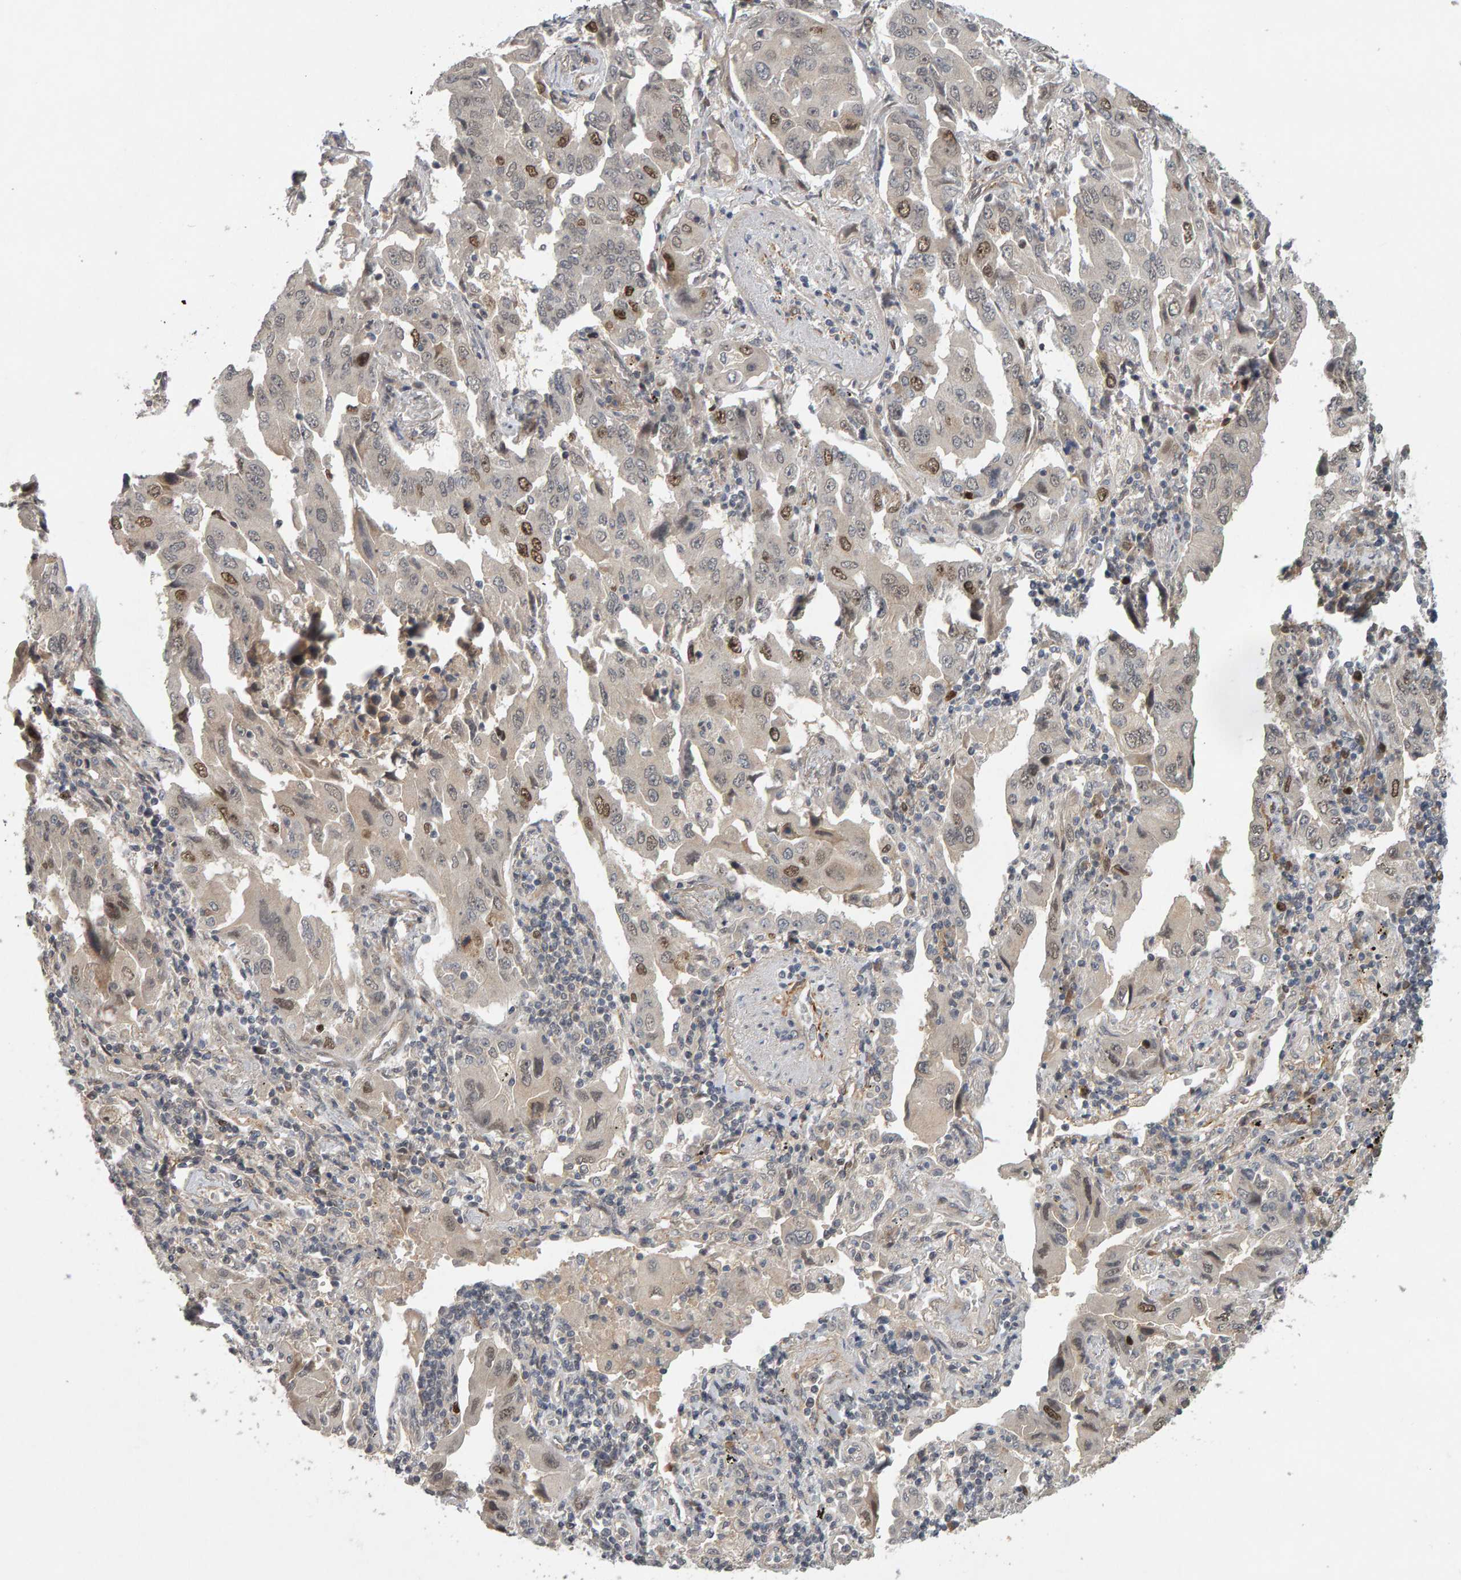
{"staining": {"intensity": "moderate", "quantity": "<25%", "location": "nuclear"}, "tissue": "lung cancer", "cell_type": "Tumor cells", "image_type": "cancer", "snomed": [{"axis": "morphology", "description": "Adenocarcinoma, NOS"}, {"axis": "topography", "description": "Lung"}], "caption": "A brown stain labels moderate nuclear positivity of a protein in human lung adenocarcinoma tumor cells.", "gene": "CDCA5", "patient": {"sex": "female", "age": 65}}